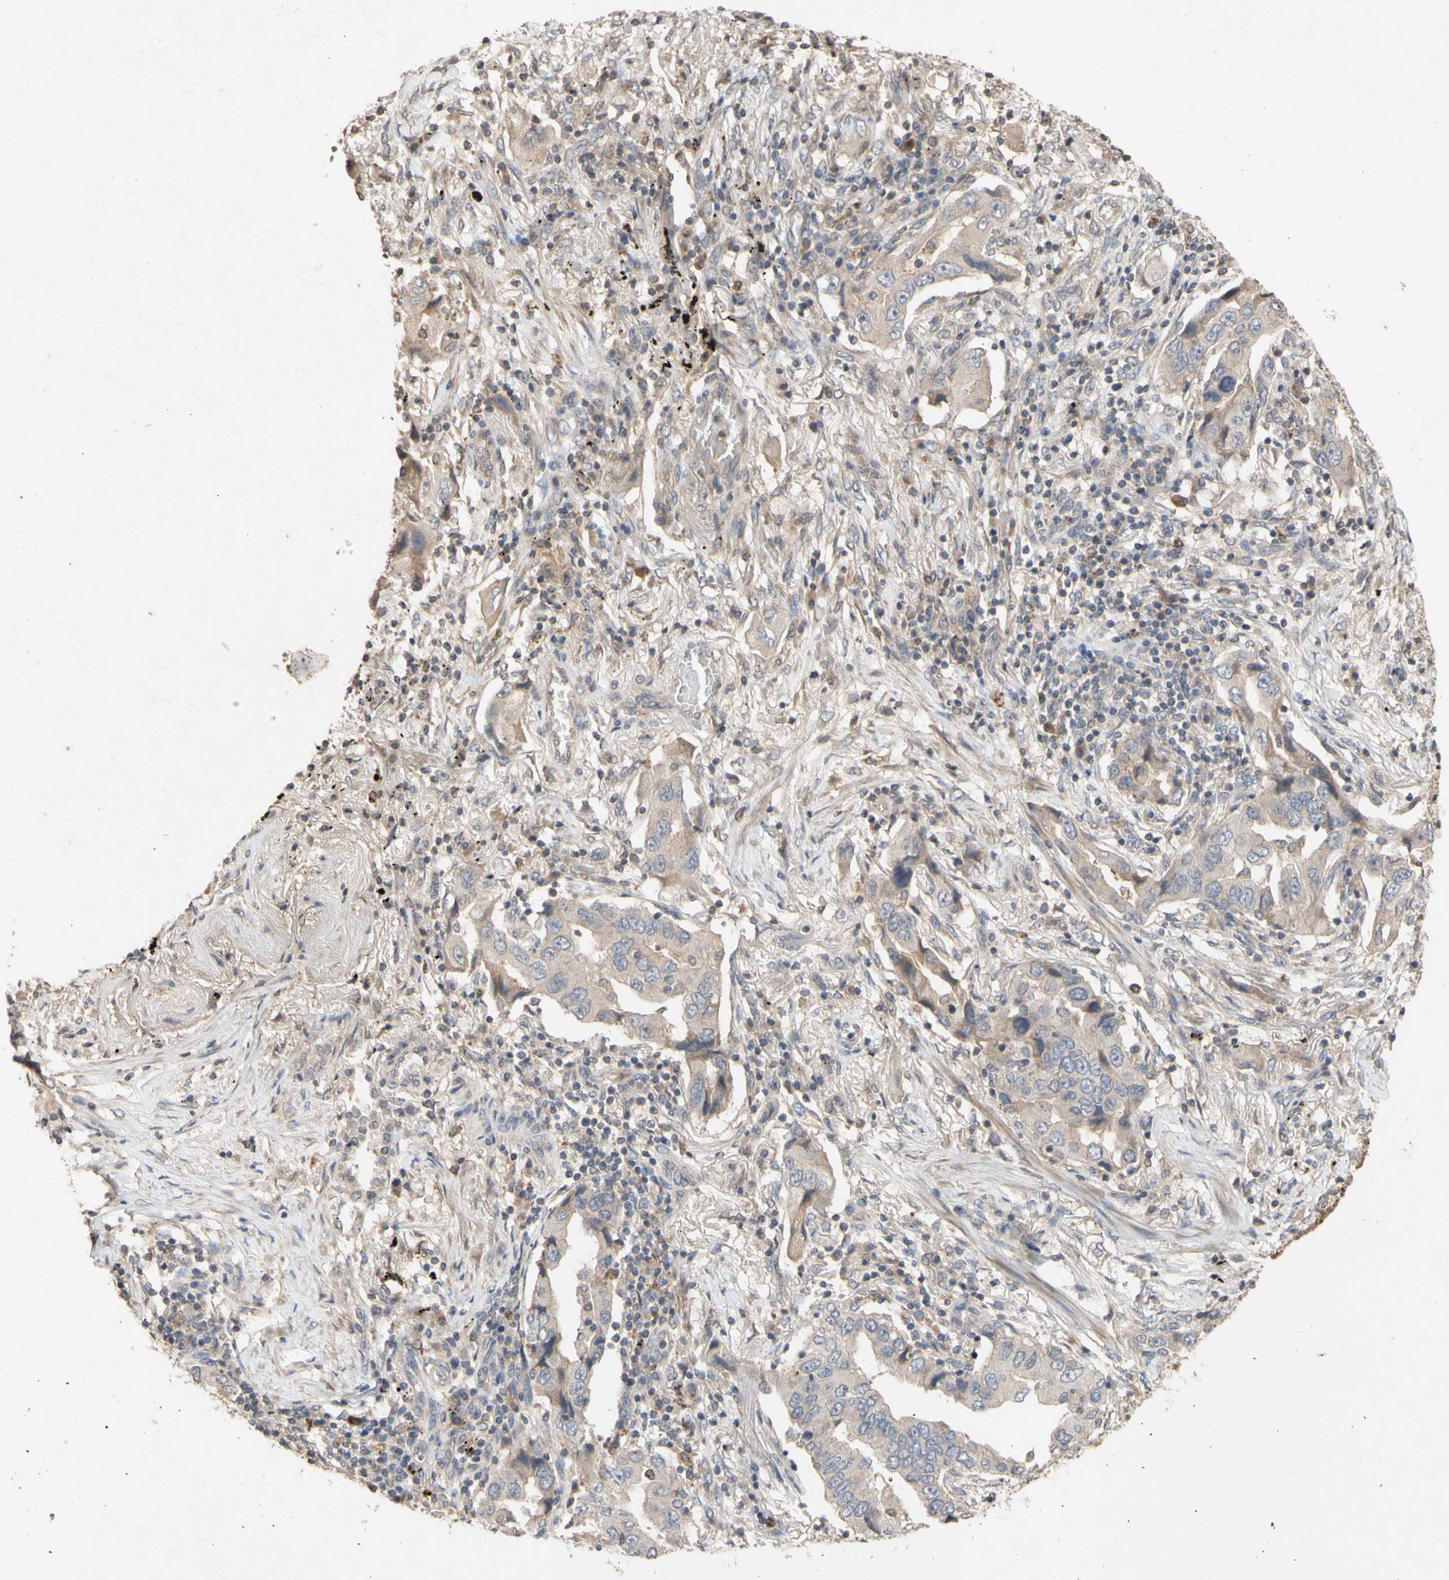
{"staining": {"intensity": "weak", "quantity": ">75%", "location": "cytoplasmic/membranous"}, "tissue": "lung cancer", "cell_type": "Tumor cells", "image_type": "cancer", "snomed": [{"axis": "morphology", "description": "Adenocarcinoma, NOS"}, {"axis": "topography", "description": "Lung"}], "caption": "Protein analysis of adenocarcinoma (lung) tissue reveals weak cytoplasmic/membranous expression in approximately >75% of tumor cells. (Brightfield microscopy of DAB IHC at high magnification).", "gene": "NECTIN3", "patient": {"sex": "female", "age": 65}}